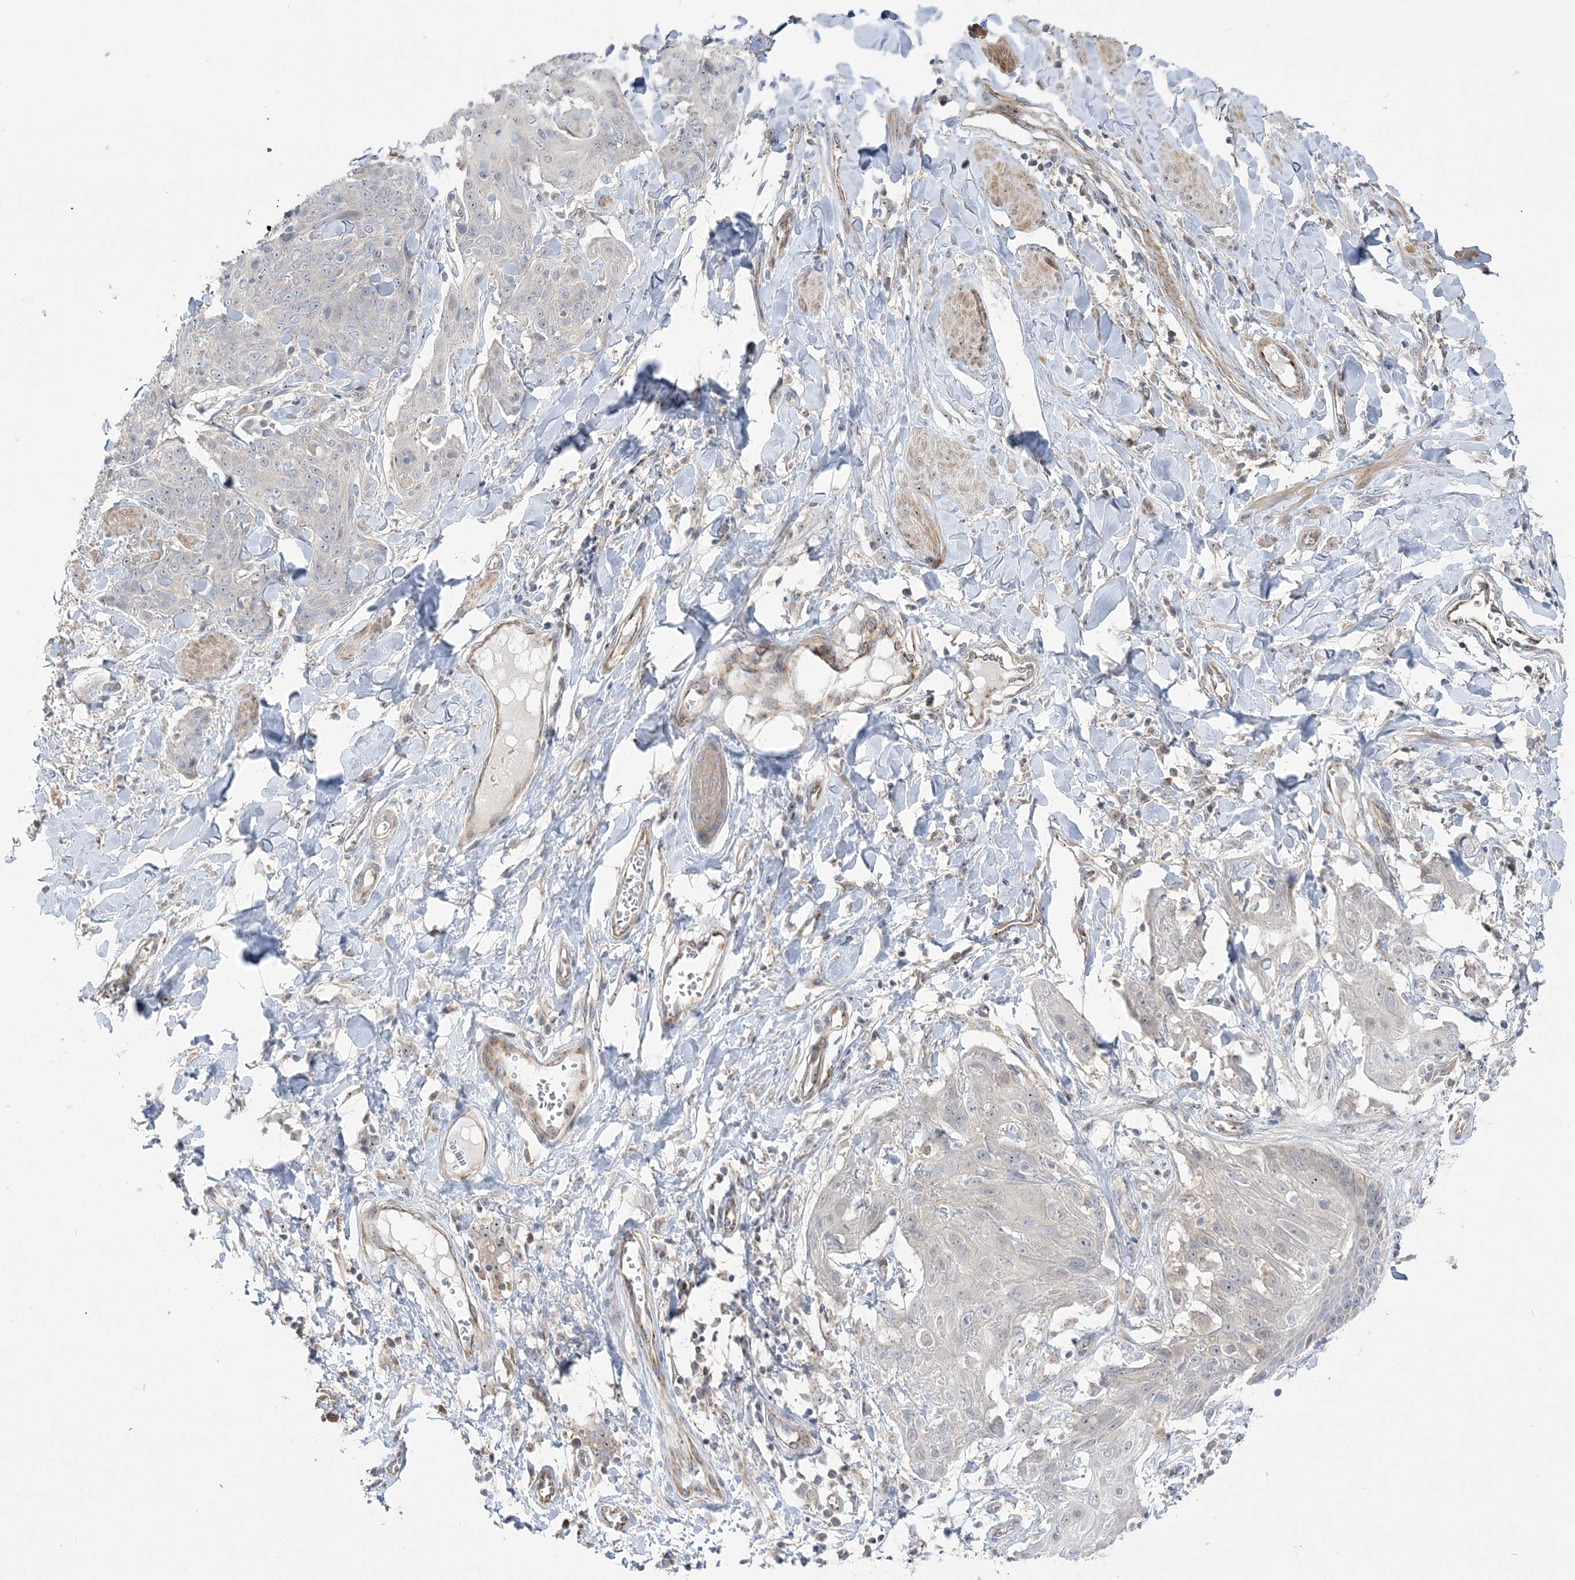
{"staining": {"intensity": "negative", "quantity": "none", "location": "none"}, "tissue": "skin cancer", "cell_type": "Tumor cells", "image_type": "cancer", "snomed": [{"axis": "morphology", "description": "Squamous cell carcinoma, NOS"}, {"axis": "topography", "description": "Skin"}, {"axis": "topography", "description": "Vulva"}], "caption": "IHC of skin cancer (squamous cell carcinoma) reveals no expression in tumor cells. (DAB (3,3'-diaminobenzidine) IHC, high magnification).", "gene": "MMADHC", "patient": {"sex": "female", "age": 85}}